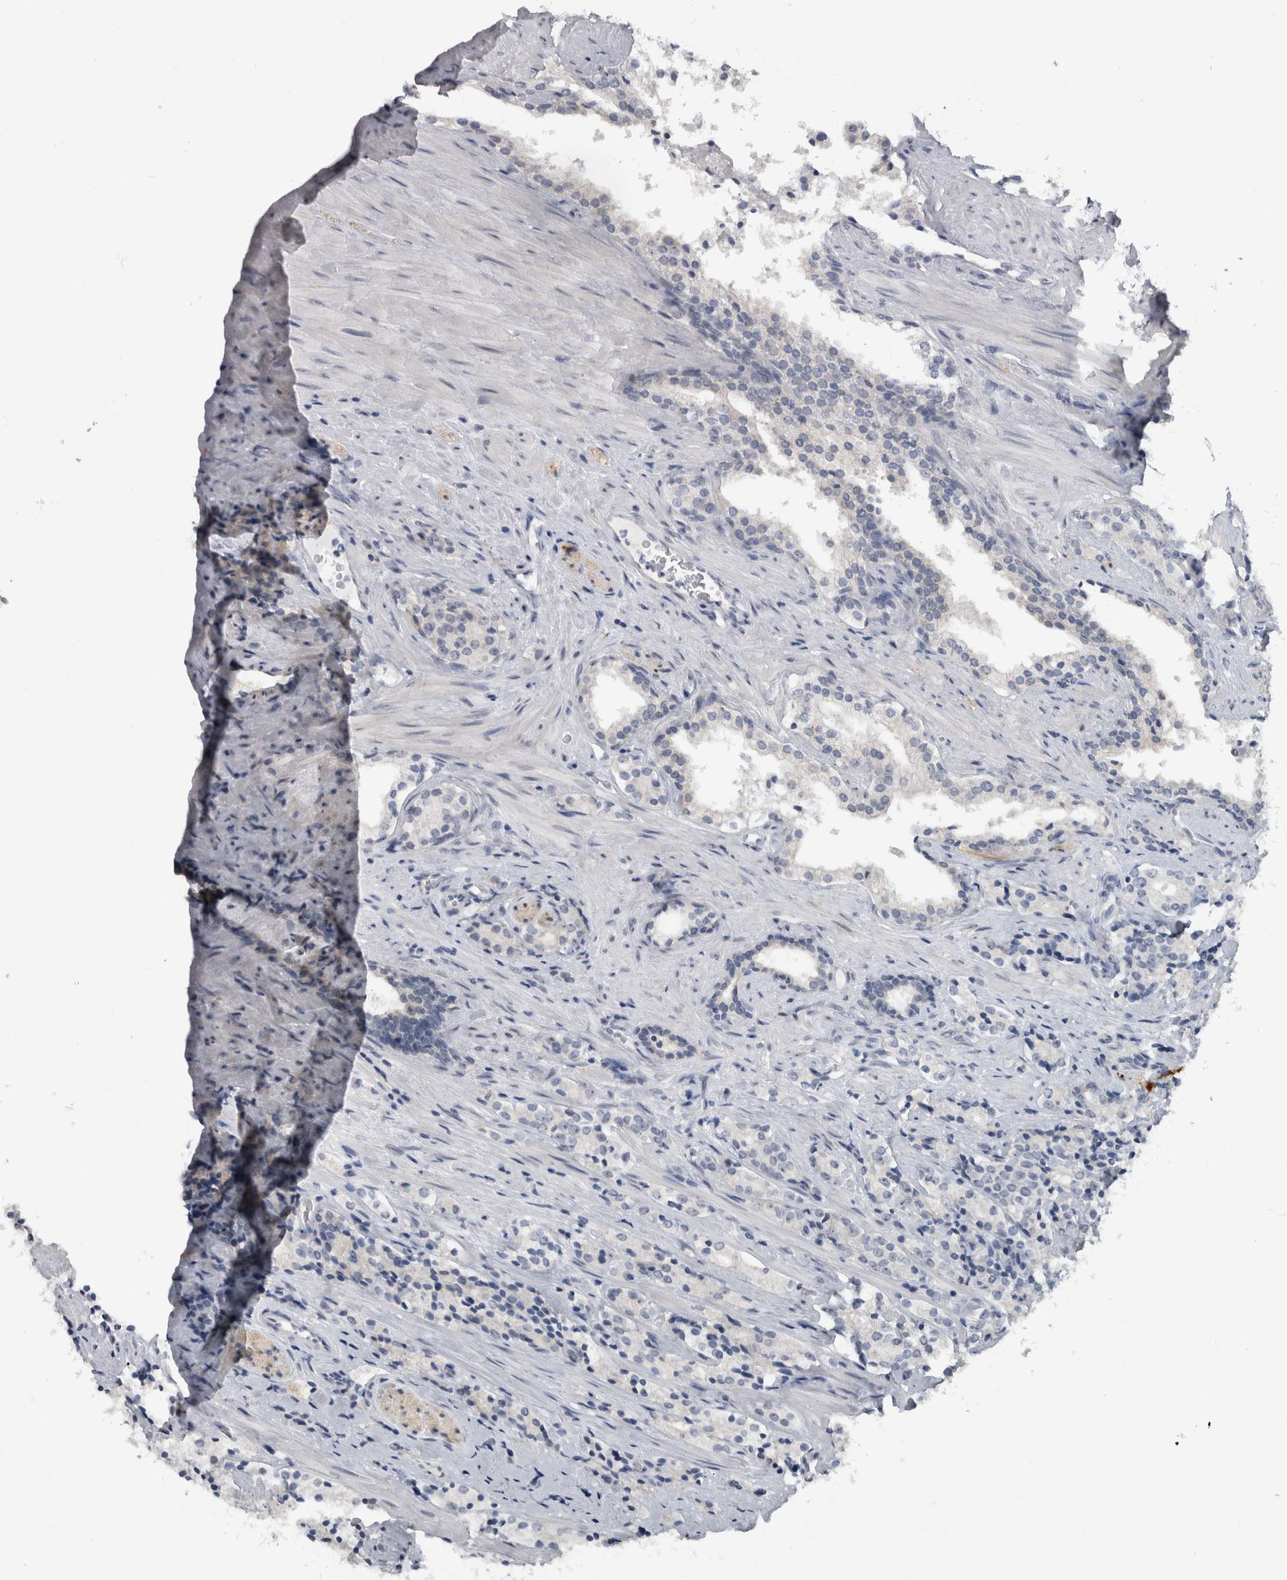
{"staining": {"intensity": "negative", "quantity": "none", "location": "none"}, "tissue": "prostate cancer", "cell_type": "Tumor cells", "image_type": "cancer", "snomed": [{"axis": "morphology", "description": "Adenocarcinoma, High grade"}, {"axis": "topography", "description": "Prostate"}], "caption": "Immunohistochemistry (IHC) of human adenocarcinoma (high-grade) (prostate) demonstrates no positivity in tumor cells.", "gene": "TMEM242", "patient": {"sex": "male", "age": 71}}